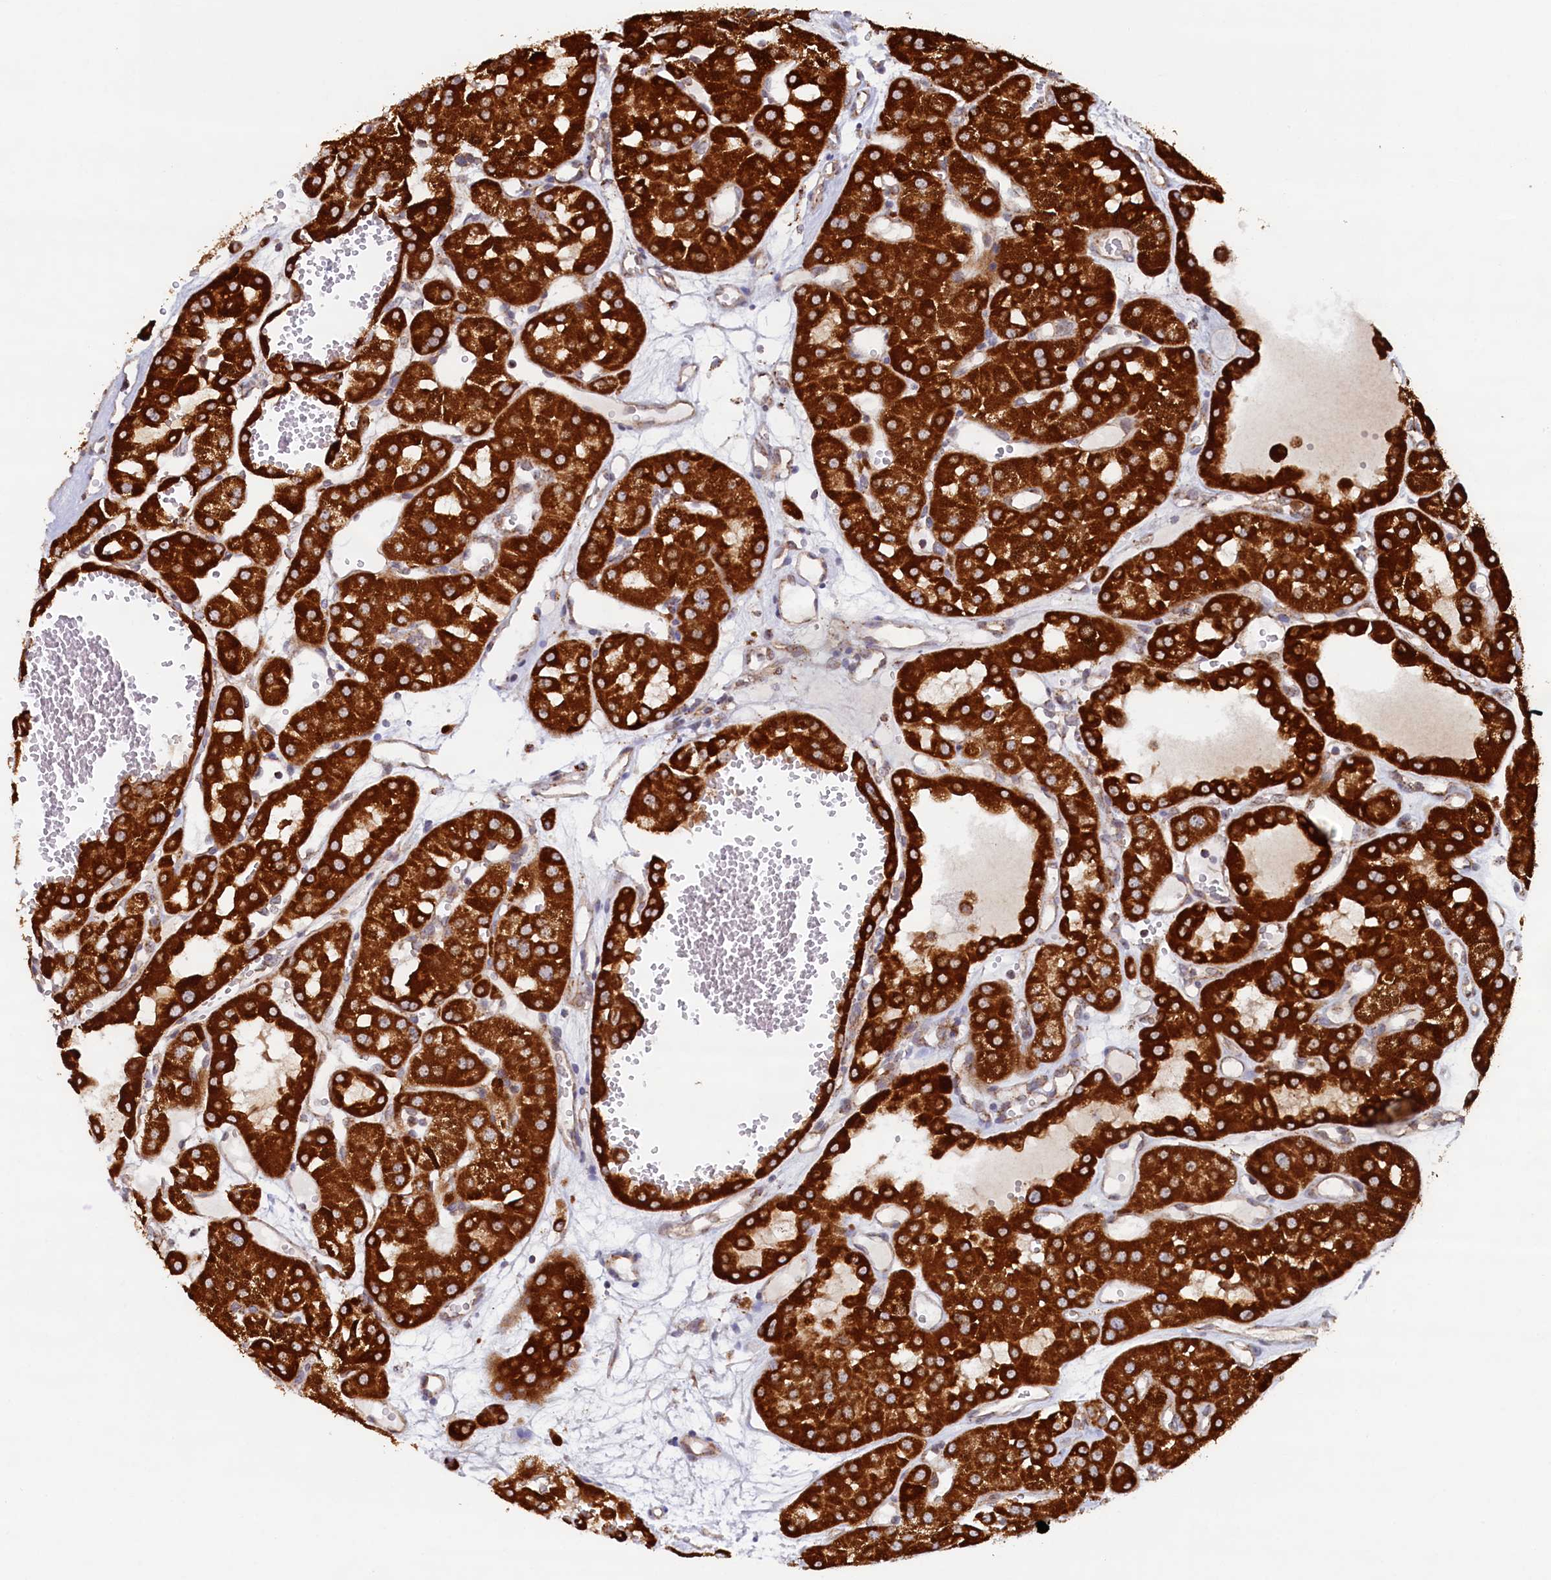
{"staining": {"intensity": "strong", "quantity": ">75%", "location": "cytoplasmic/membranous"}, "tissue": "renal cancer", "cell_type": "Tumor cells", "image_type": "cancer", "snomed": [{"axis": "morphology", "description": "Carcinoma, NOS"}, {"axis": "topography", "description": "Kidney"}], "caption": "High-magnification brightfield microscopy of renal cancer stained with DAB (3,3'-diaminobenzidine) (brown) and counterstained with hematoxylin (blue). tumor cells exhibit strong cytoplasmic/membranous positivity is seen in about>75% of cells.", "gene": "UBE3B", "patient": {"sex": "female", "age": 75}}